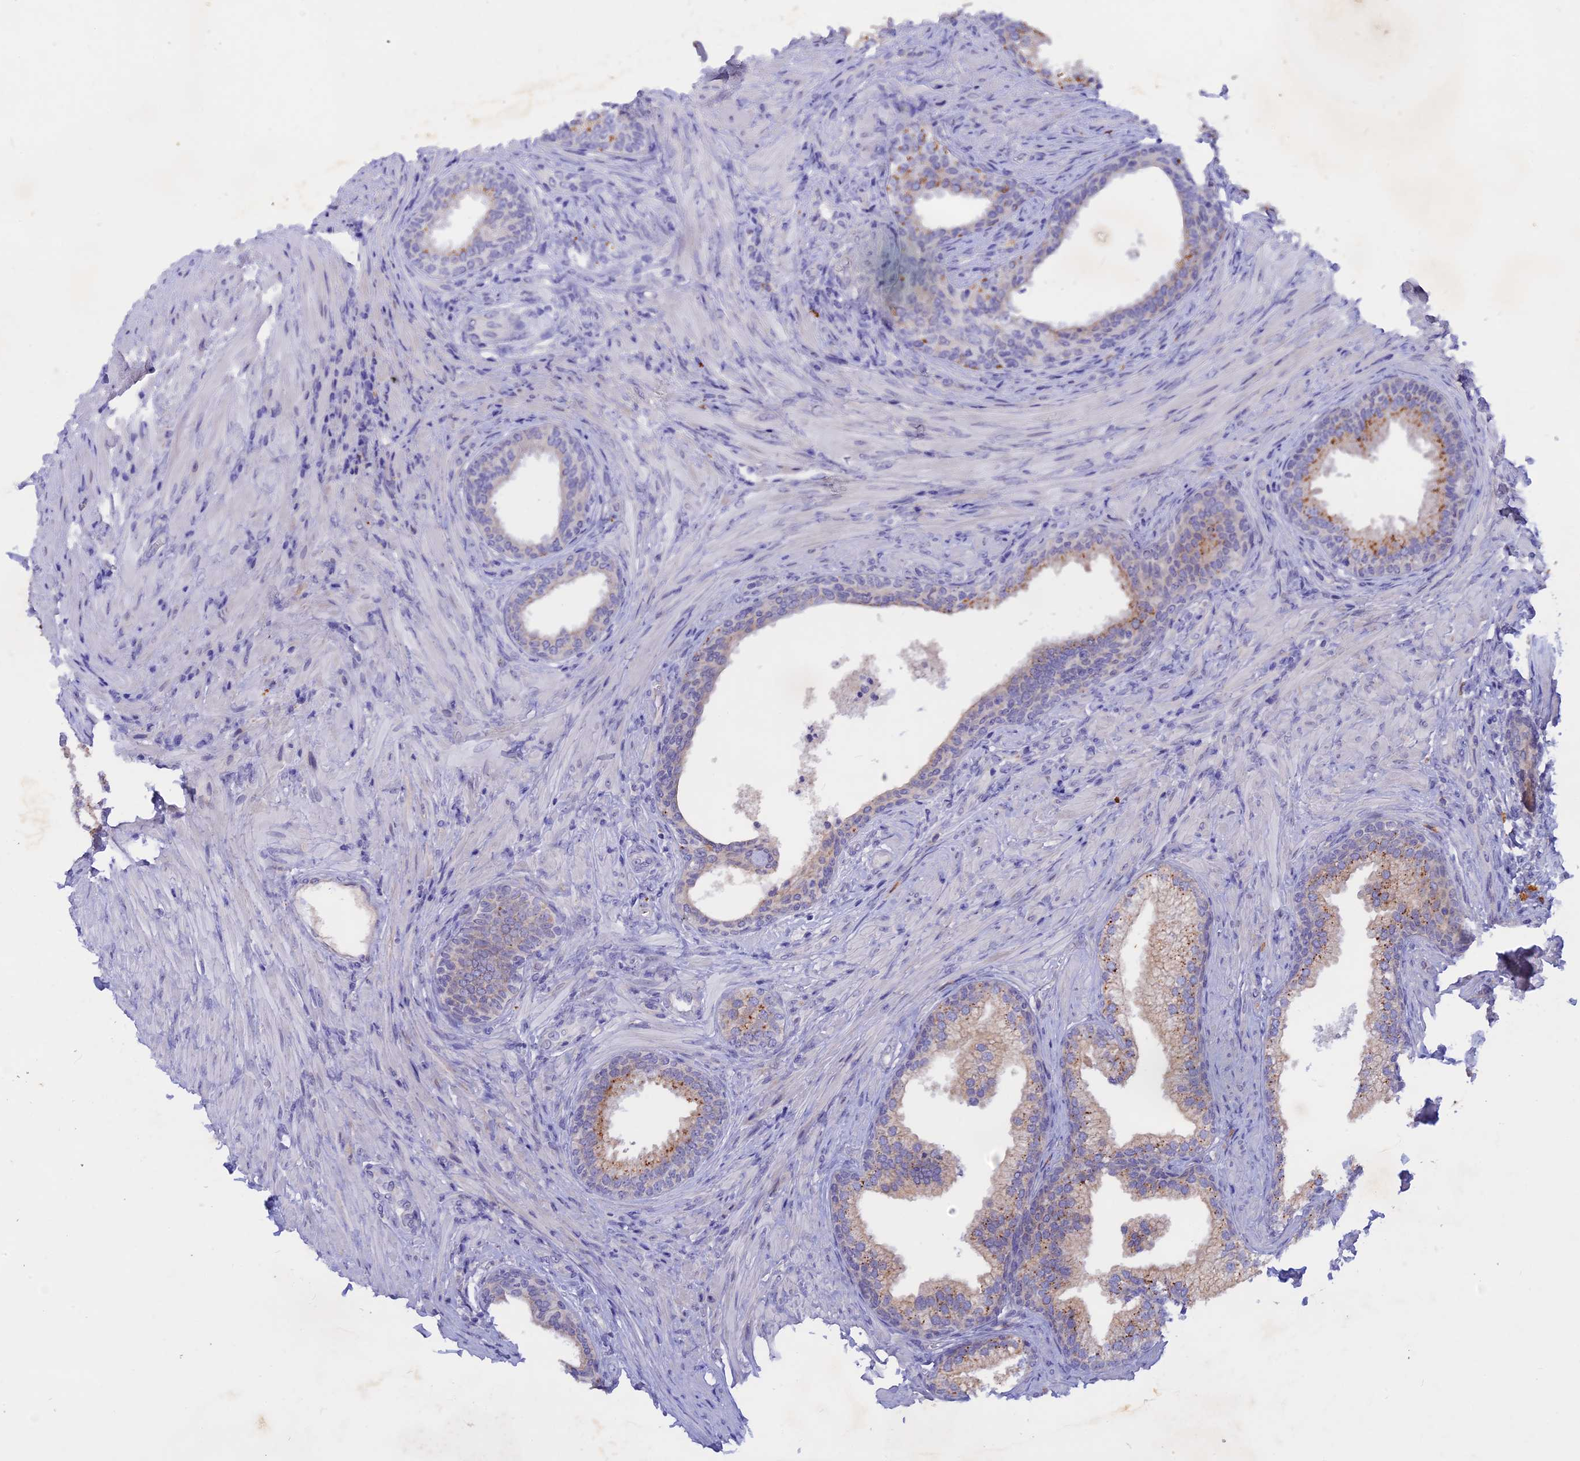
{"staining": {"intensity": "moderate", "quantity": "<25%", "location": "cytoplasmic/membranous"}, "tissue": "prostate", "cell_type": "Glandular cells", "image_type": "normal", "snomed": [{"axis": "morphology", "description": "Normal tissue, NOS"}, {"axis": "topography", "description": "Prostate"}], "caption": "Immunohistochemistry (IHC) photomicrograph of normal prostate: prostate stained using IHC reveals low levels of moderate protein expression localized specifically in the cytoplasmic/membranous of glandular cells, appearing as a cytoplasmic/membranous brown color.", "gene": "GK5", "patient": {"sex": "male", "age": 76}}